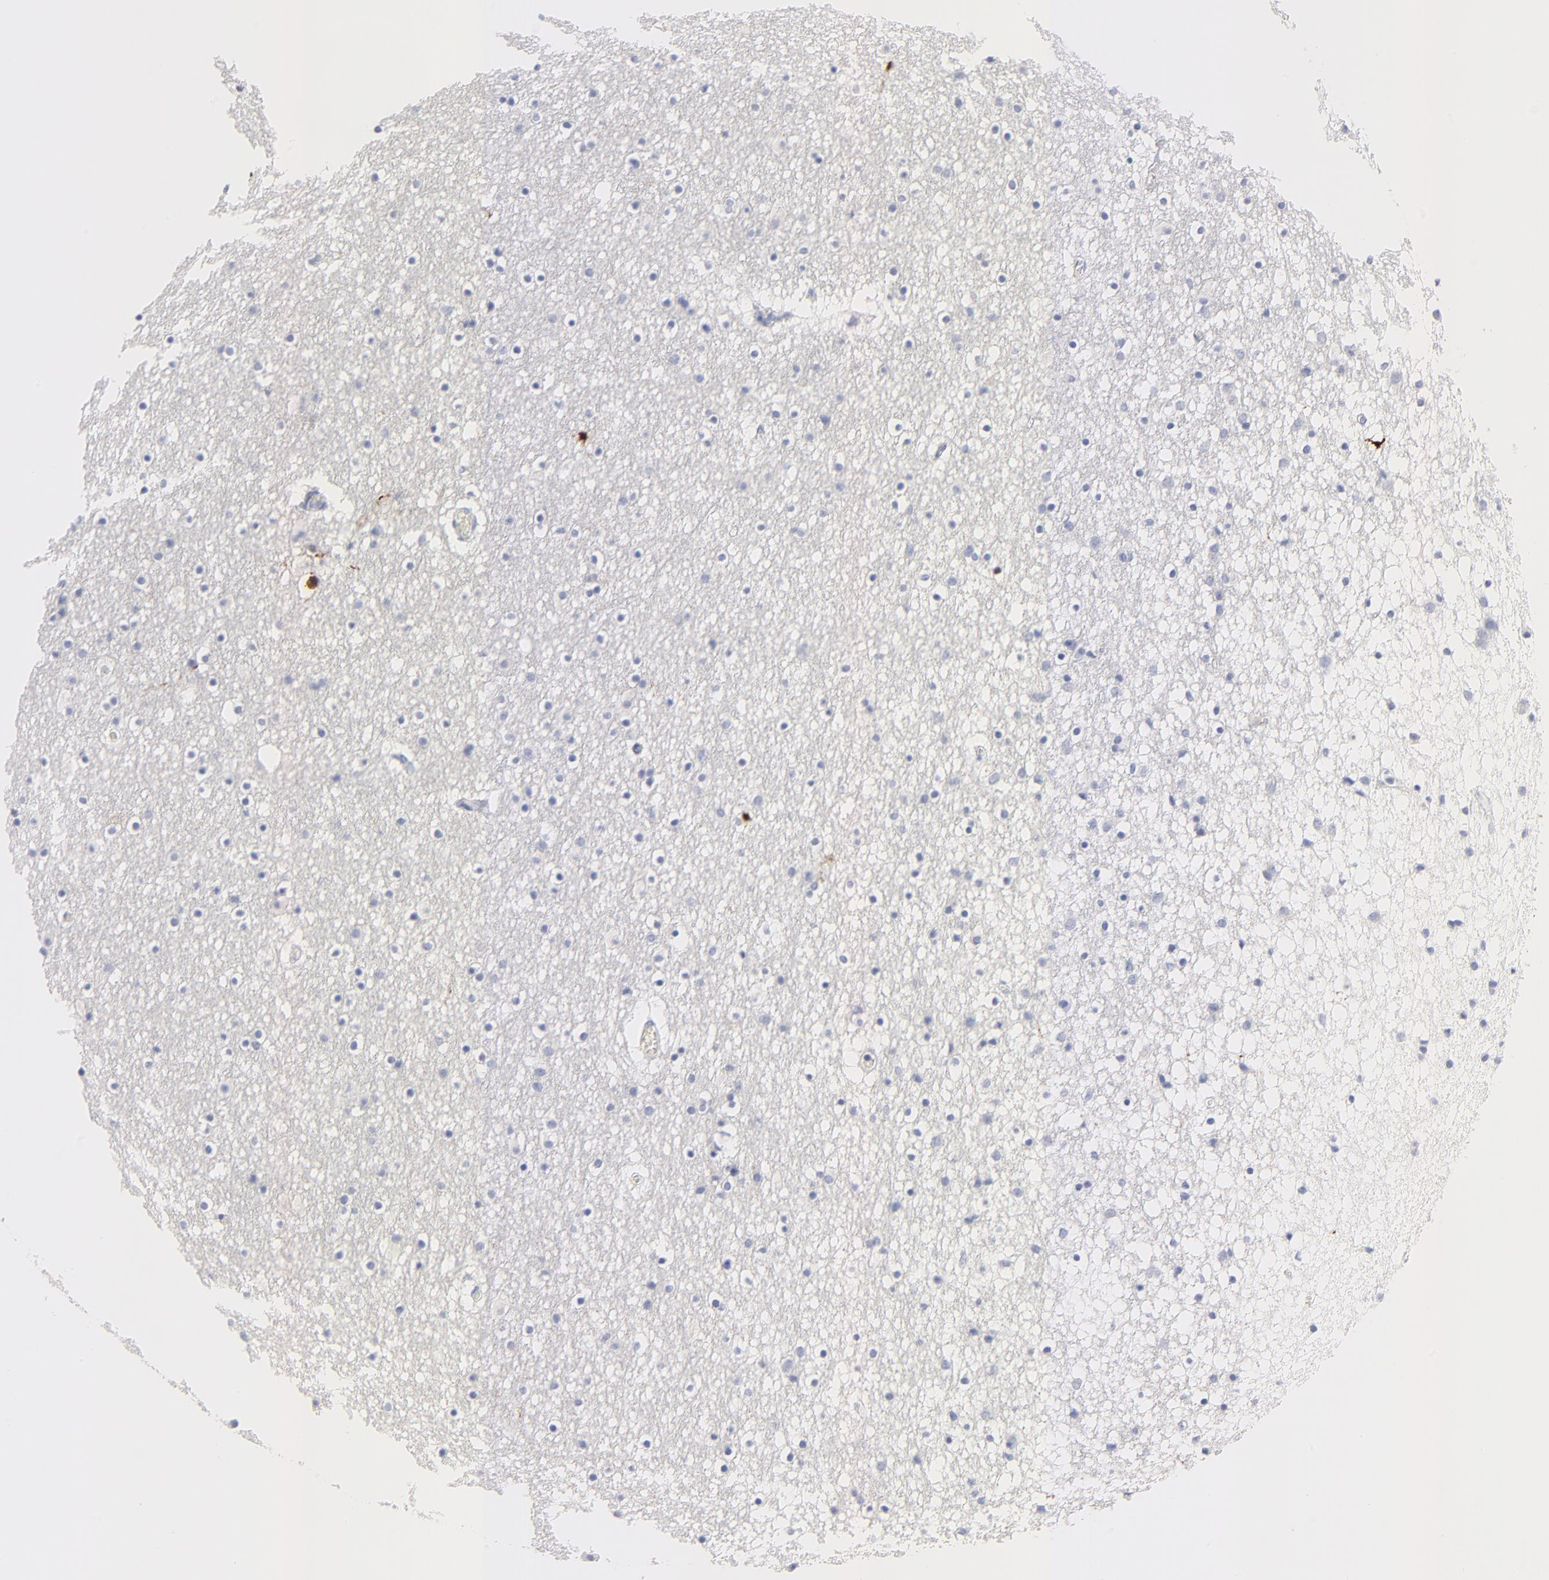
{"staining": {"intensity": "negative", "quantity": "none", "location": "none"}, "tissue": "caudate", "cell_type": "Glial cells", "image_type": "normal", "snomed": [{"axis": "morphology", "description": "Normal tissue, NOS"}, {"axis": "topography", "description": "Lateral ventricle wall"}], "caption": "High power microscopy image of an IHC micrograph of normal caudate, revealing no significant positivity in glial cells.", "gene": "PSD3", "patient": {"sex": "male", "age": 45}}